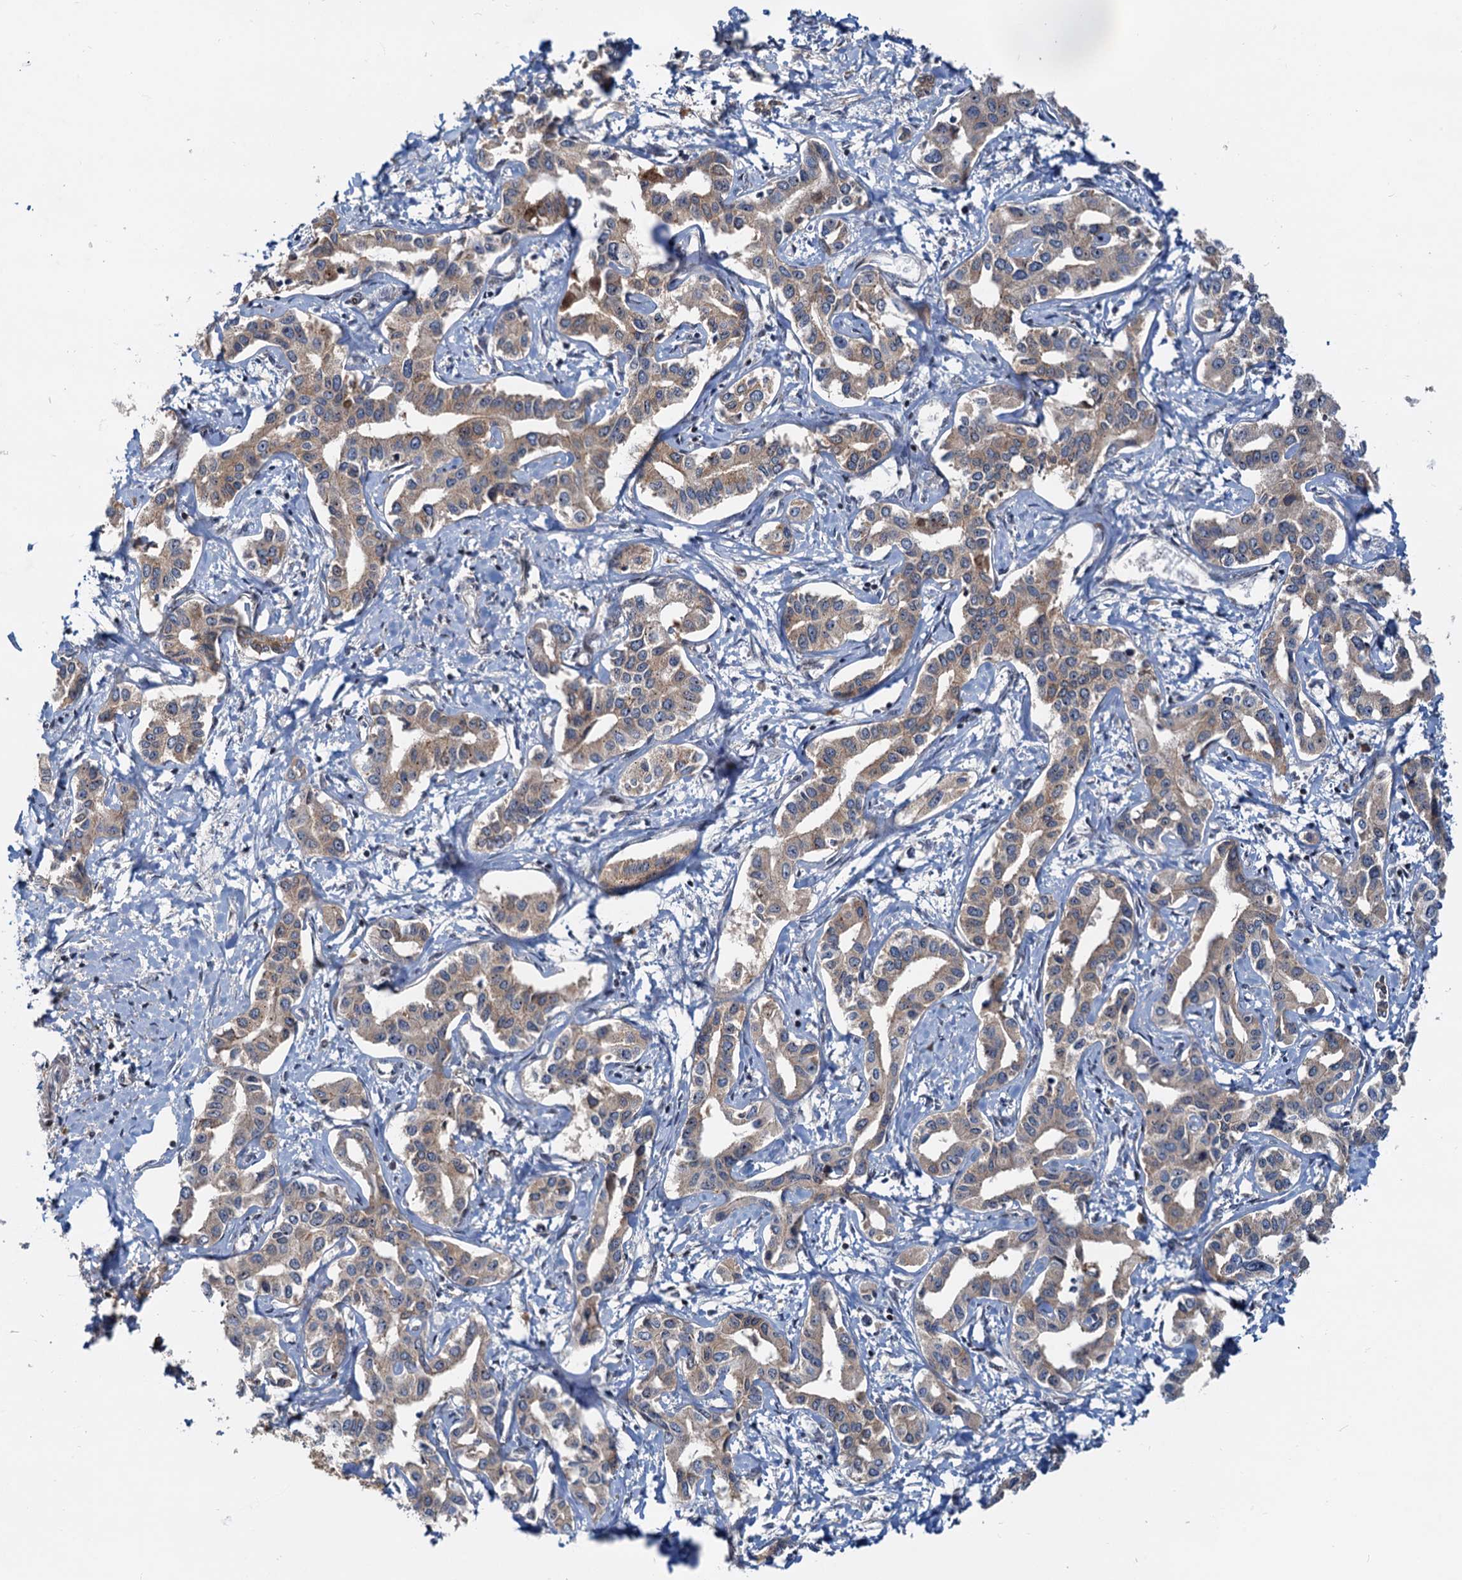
{"staining": {"intensity": "weak", "quantity": ">75%", "location": "cytoplasmic/membranous"}, "tissue": "liver cancer", "cell_type": "Tumor cells", "image_type": "cancer", "snomed": [{"axis": "morphology", "description": "Cholangiocarcinoma"}, {"axis": "topography", "description": "Liver"}], "caption": "A histopathology image of cholangiocarcinoma (liver) stained for a protein reveals weak cytoplasmic/membranous brown staining in tumor cells. (DAB = brown stain, brightfield microscopy at high magnification).", "gene": "TOLLIP", "patient": {"sex": "male", "age": 59}}